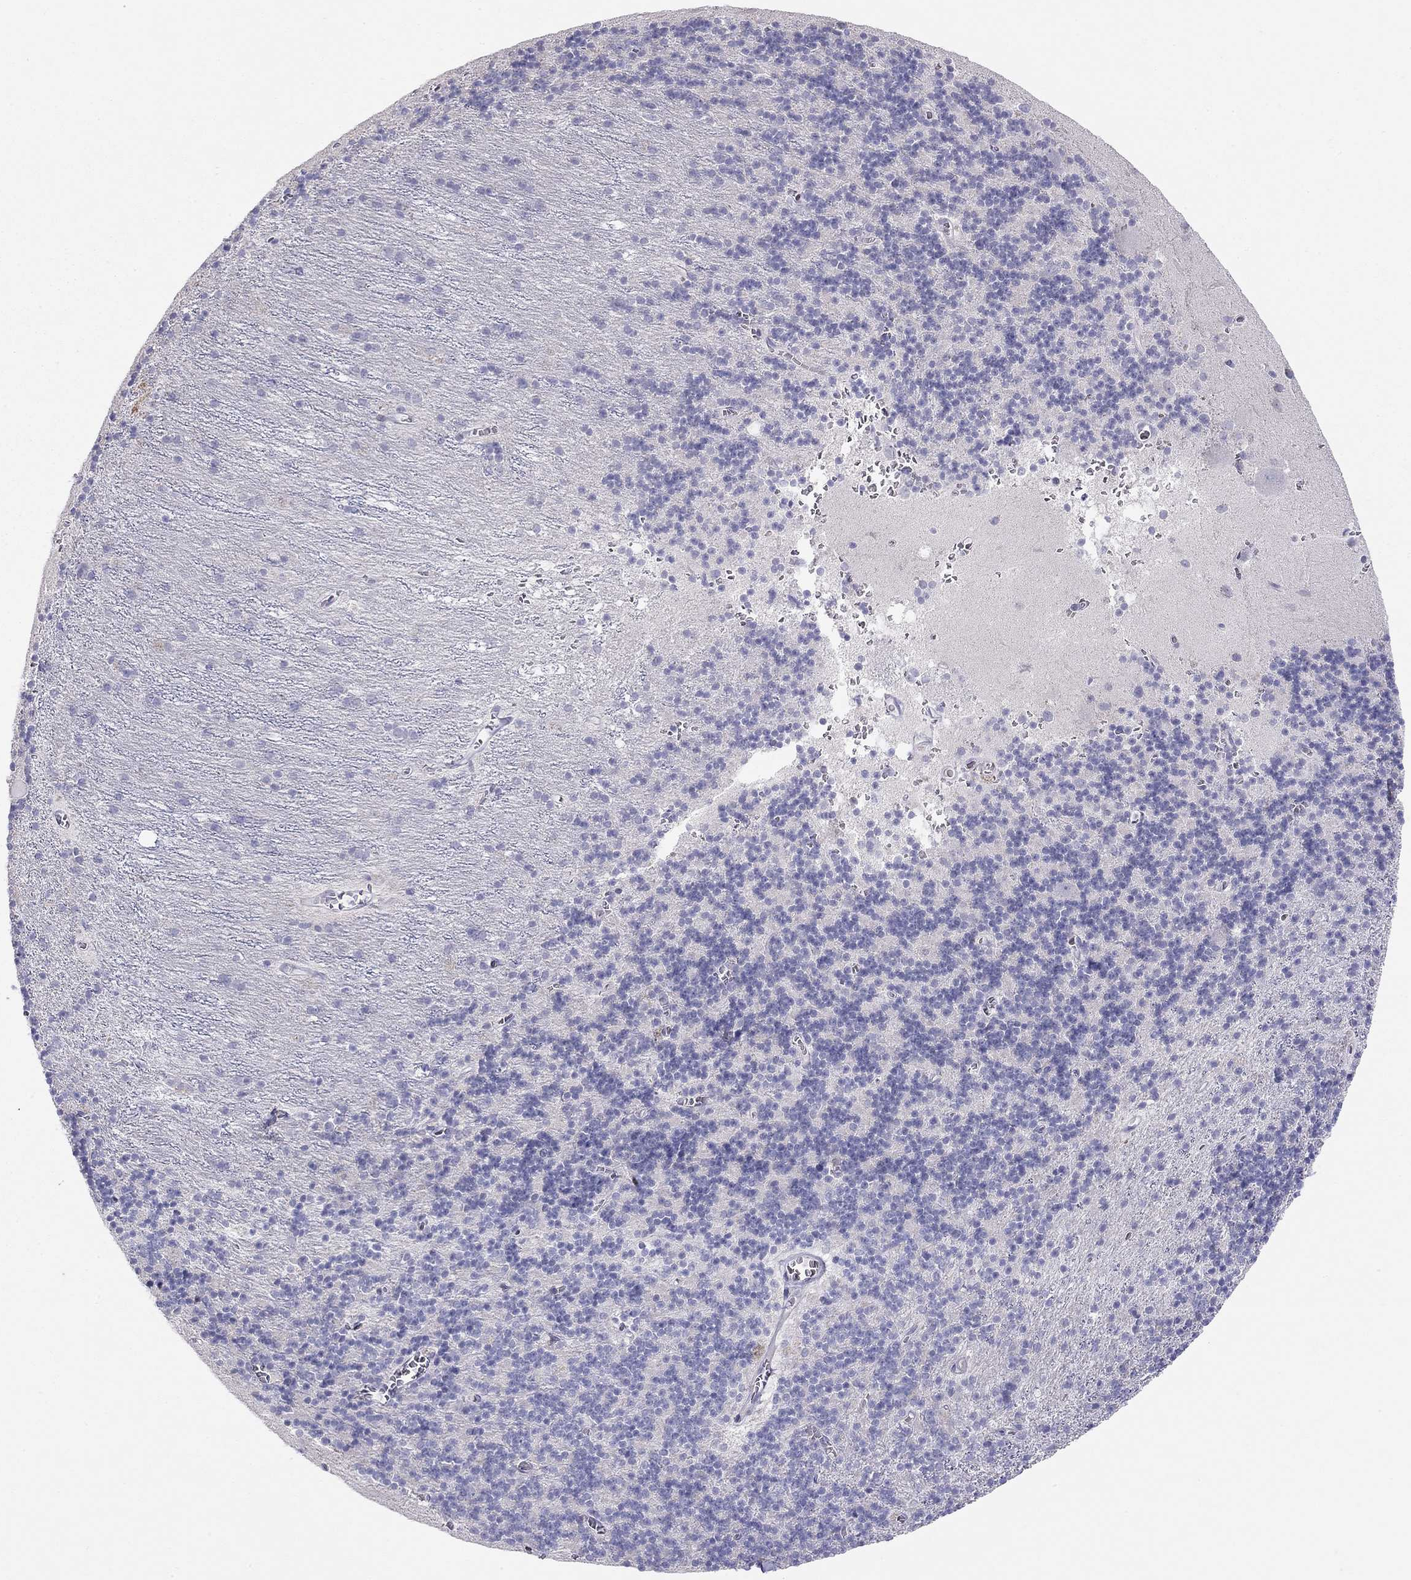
{"staining": {"intensity": "negative", "quantity": "none", "location": "none"}, "tissue": "cerebellum", "cell_type": "Cells in granular layer", "image_type": "normal", "snomed": [{"axis": "morphology", "description": "Normal tissue, NOS"}, {"axis": "topography", "description": "Cerebellum"}], "caption": "A high-resolution image shows IHC staining of unremarkable cerebellum, which exhibits no significant staining in cells in granular layer.", "gene": "KCNV2", "patient": {"sex": "male", "age": 70}}